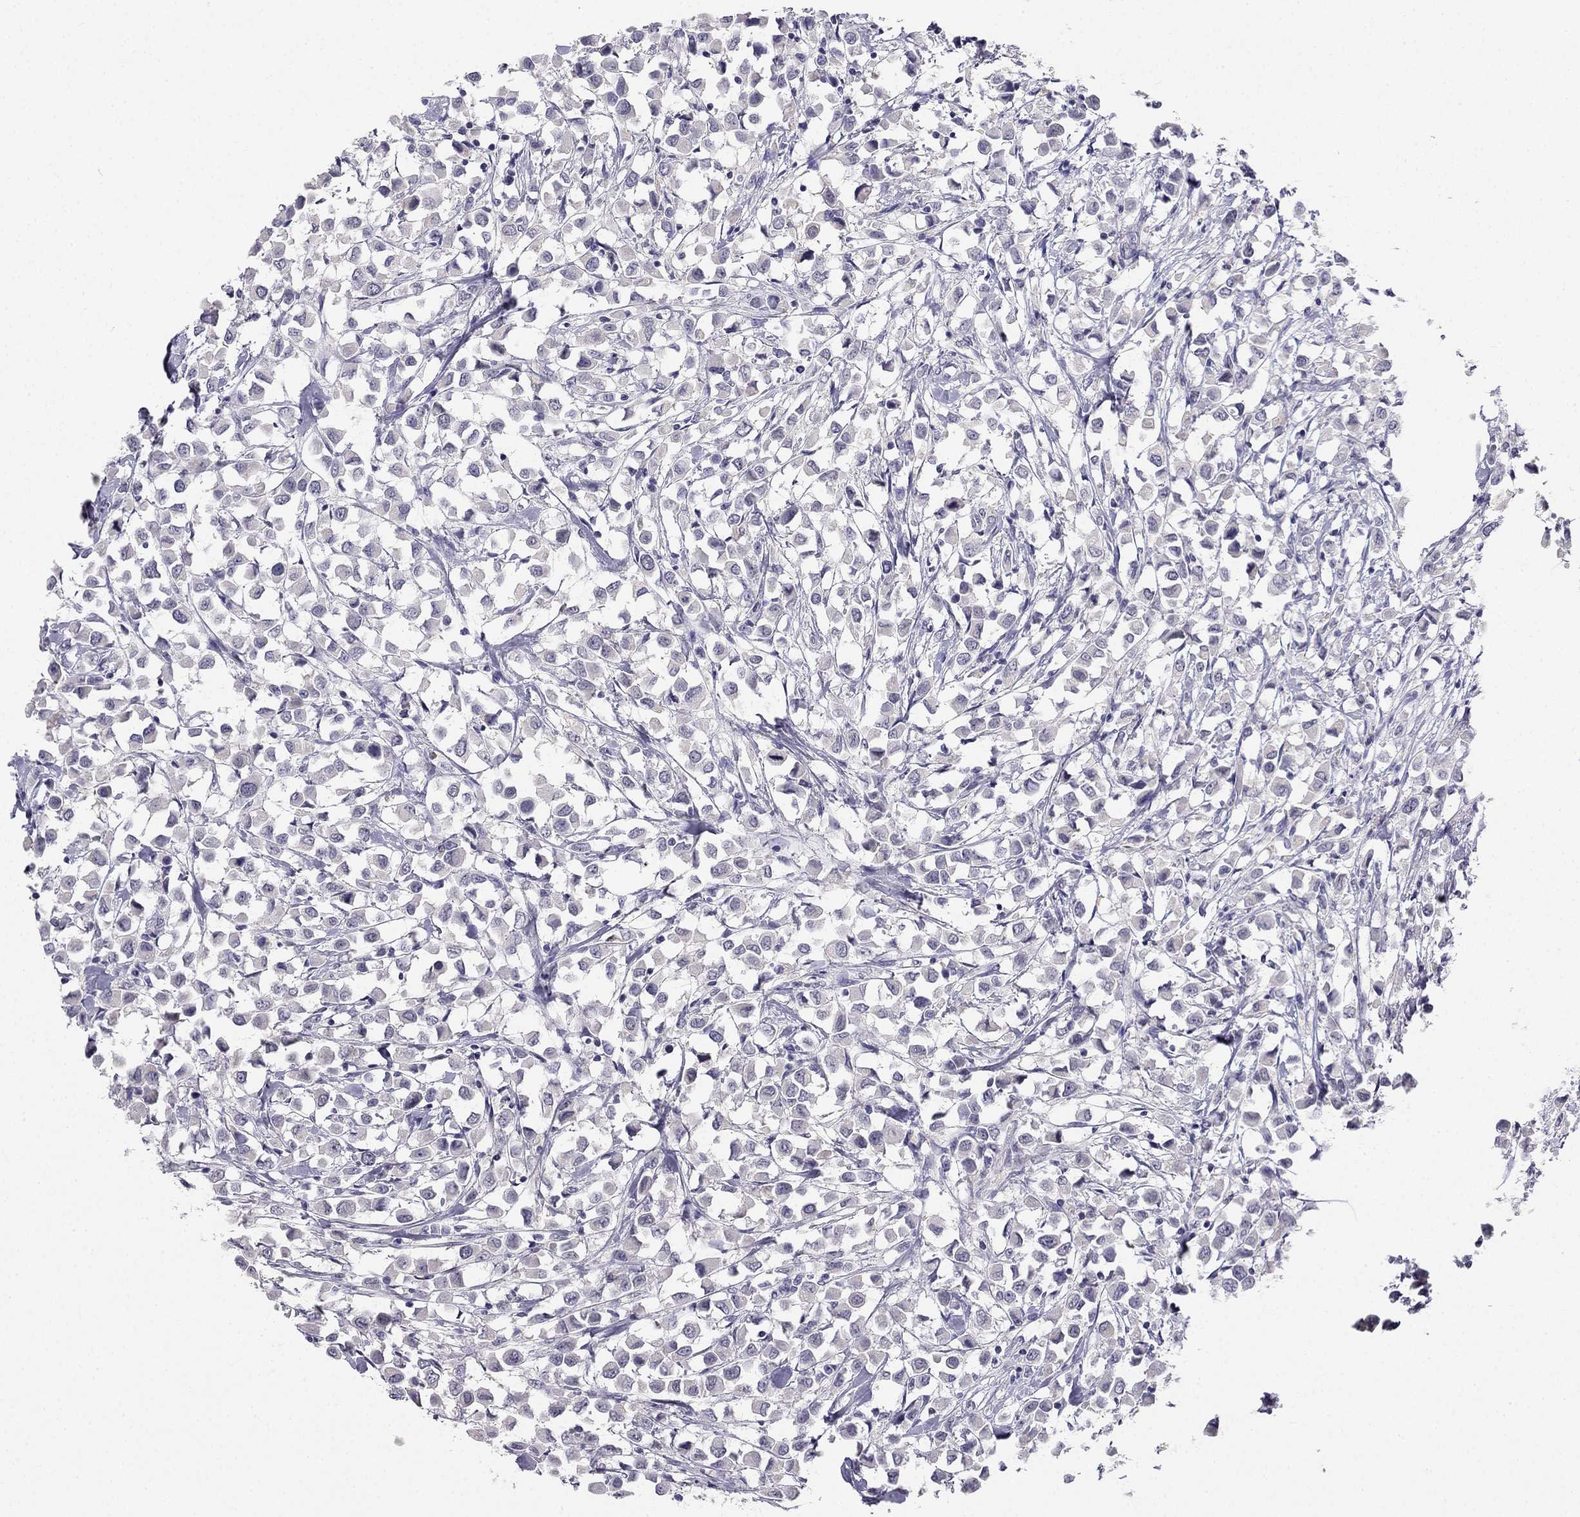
{"staining": {"intensity": "negative", "quantity": "none", "location": "none"}, "tissue": "breast cancer", "cell_type": "Tumor cells", "image_type": "cancer", "snomed": [{"axis": "morphology", "description": "Duct carcinoma"}, {"axis": "topography", "description": "Breast"}], "caption": "Tumor cells show no significant staining in breast cancer (infiltrating ductal carcinoma). (Brightfield microscopy of DAB (3,3'-diaminobenzidine) IHC at high magnification).", "gene": "C16orf89", "patient": {"sex": "female", "age": 61}}